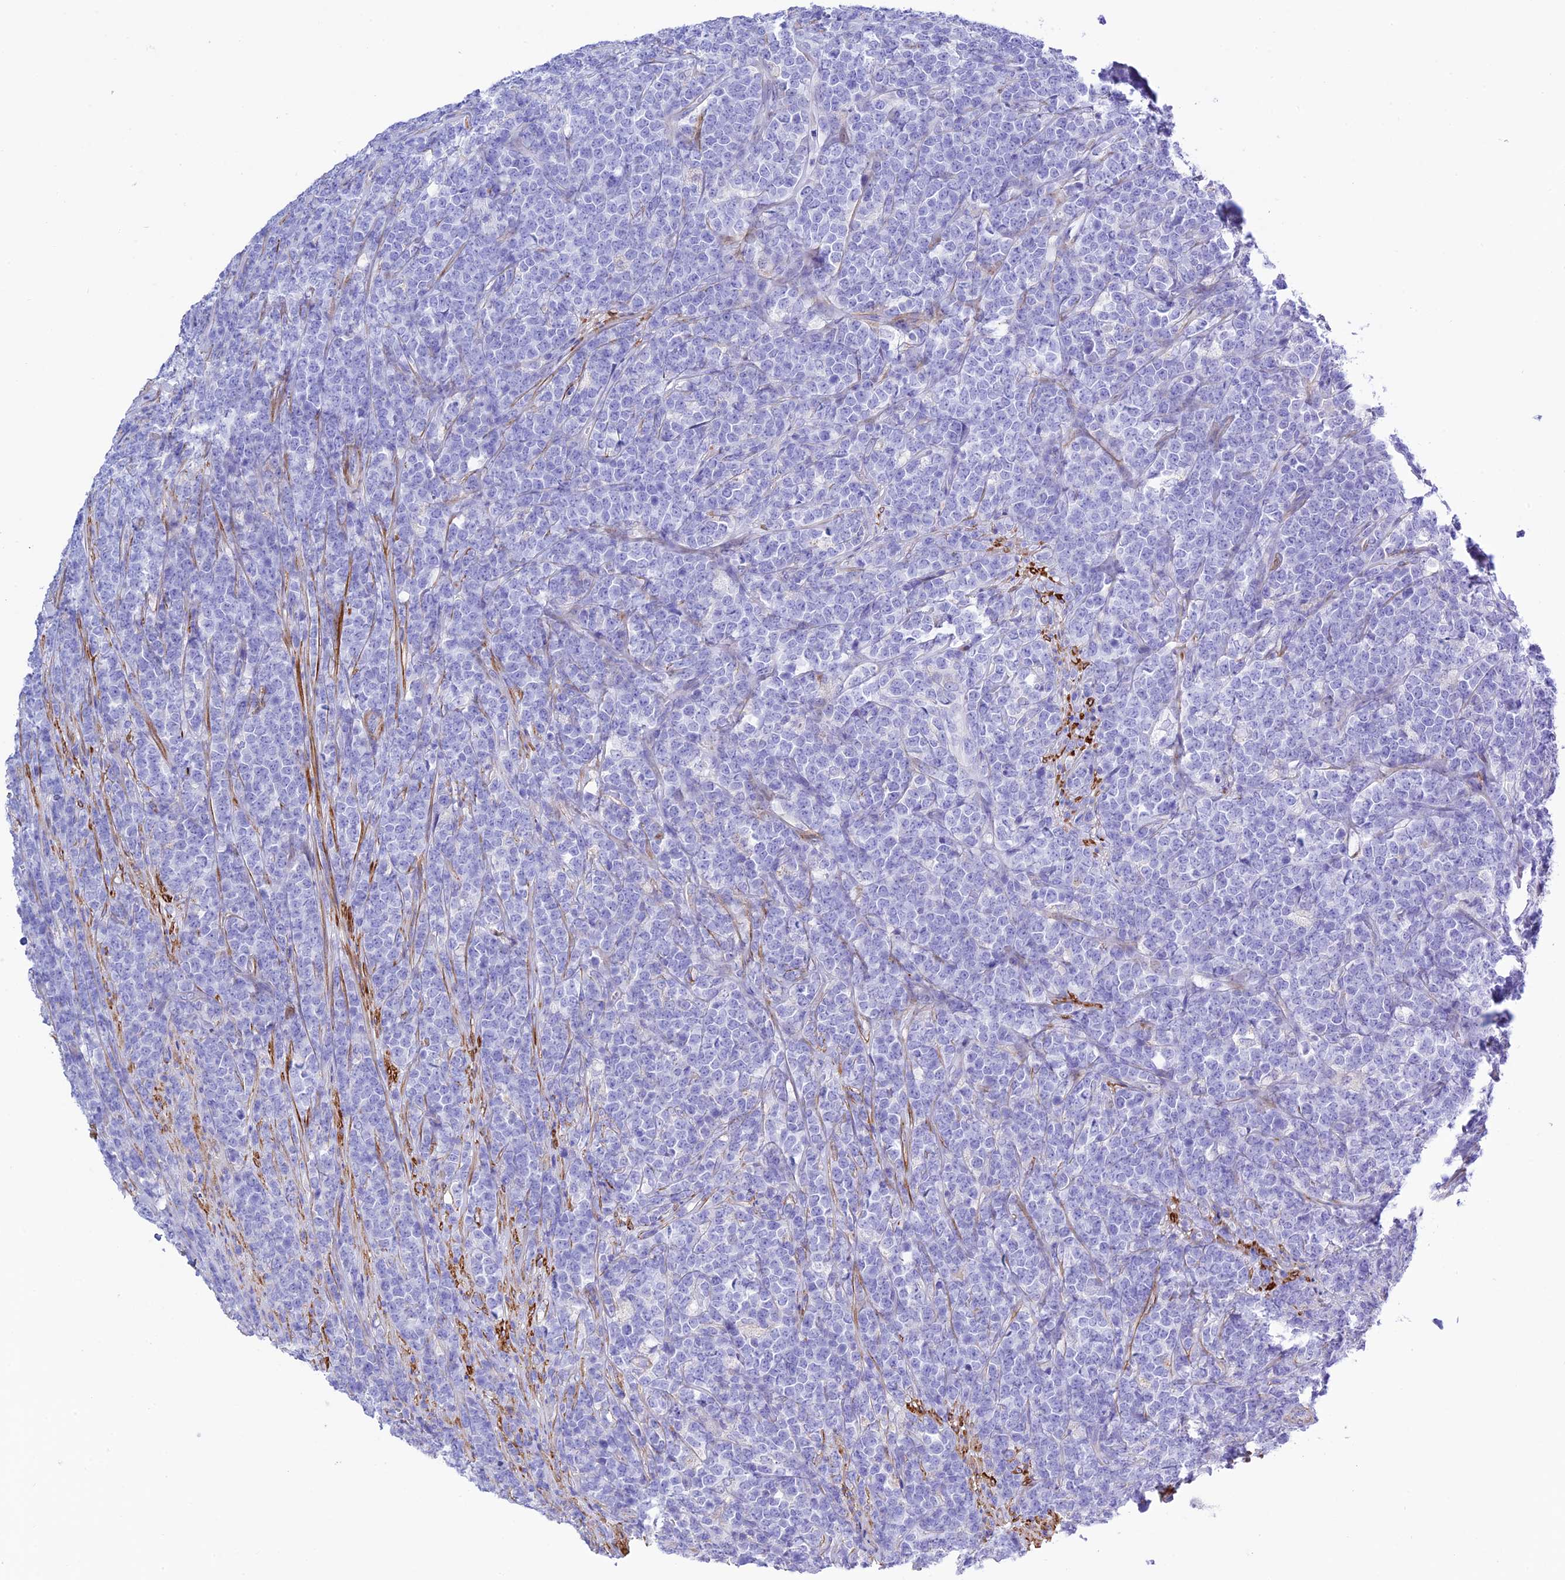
{"staining": {"intensity": "negative", "quantity": "none", "location": "none"}, "tissue": "lymphoma", "cell_type": "Tumor cells", "image_type": "cancer", "snomed": [{"axis": "morphology", "description": "Malignant lymphoma, non-Hodgkin's type, High grade"}, {"axis": "topography", "description": "Small intestine"}], "caption": "Immunohistochemical staining of human malignant lymphoma, non-Hodgkin's type (high-grade) displays no significant staining in tumor cells. (Stains: DAB (3,3'-diaminobenzidine) immunohistochemistry (IHC) with hematoxylin counter stain, Microscopy: brightfield microscopy at high magnification).", "gene": "FRA10AC1", "patient": {"sex": "male", "age": 8}}